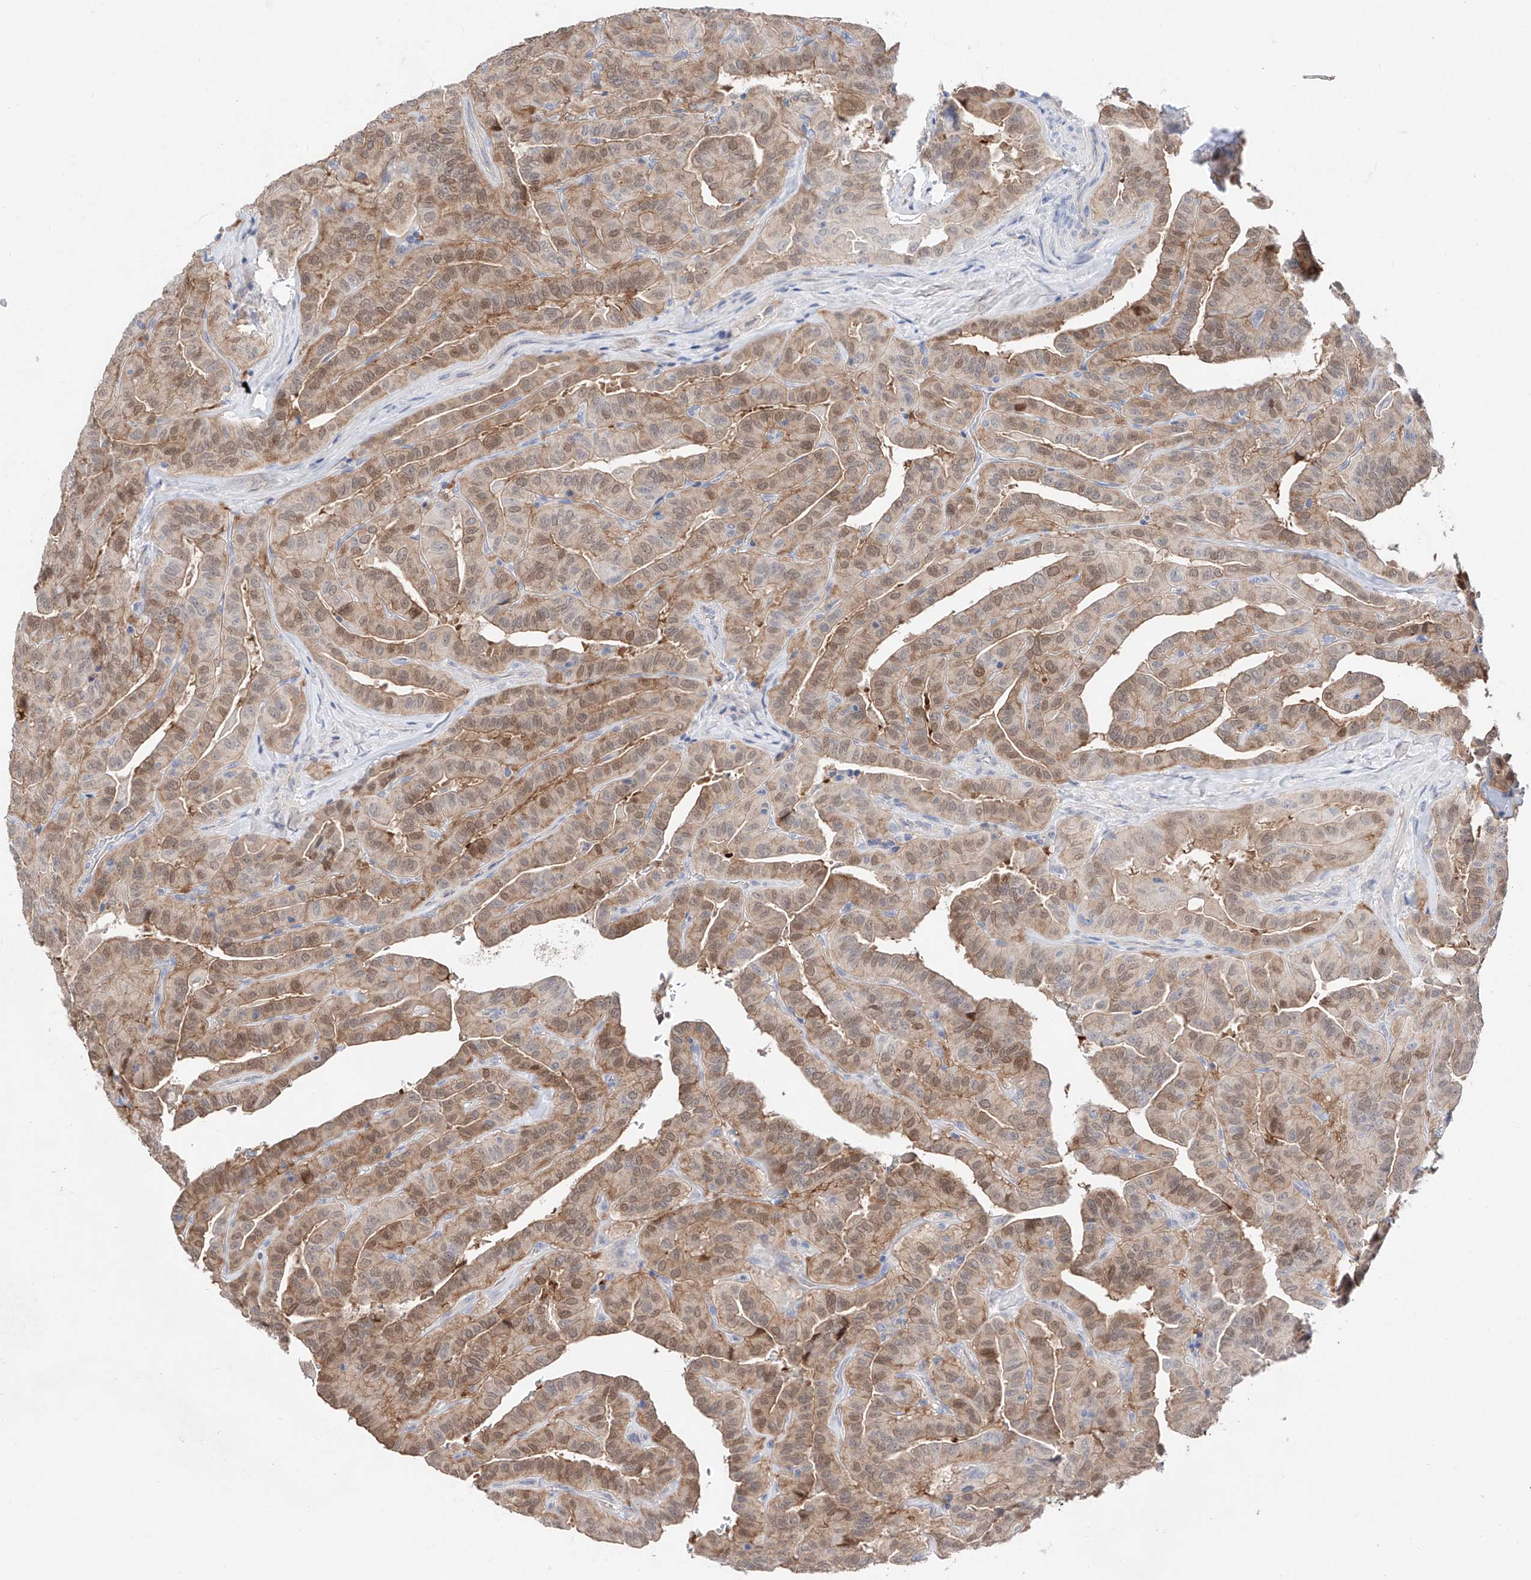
{"staining": {"intensity": "moderate", "quantity": ">75%", "location": "cytoplasmic/membranous,nuclear"}, "tissue": "thyroid cancer", "cell_type": "Tumor cells", "image_type": "cancer", "snomed": [{"axis": "morphology", "description": "Papillary adenocarcinoma, NOS"}, {"axis": "topography", "description": "Thyroid gland"}], "caption": "Protein staining exhibits moderate cytoplasmic/membranous and nuclear positivity in about >75% of tumor cells in thyroid papillary adenocarcinoma.", "gene": "FUCA2", "patient": {"sex": "male", "age": 77}}